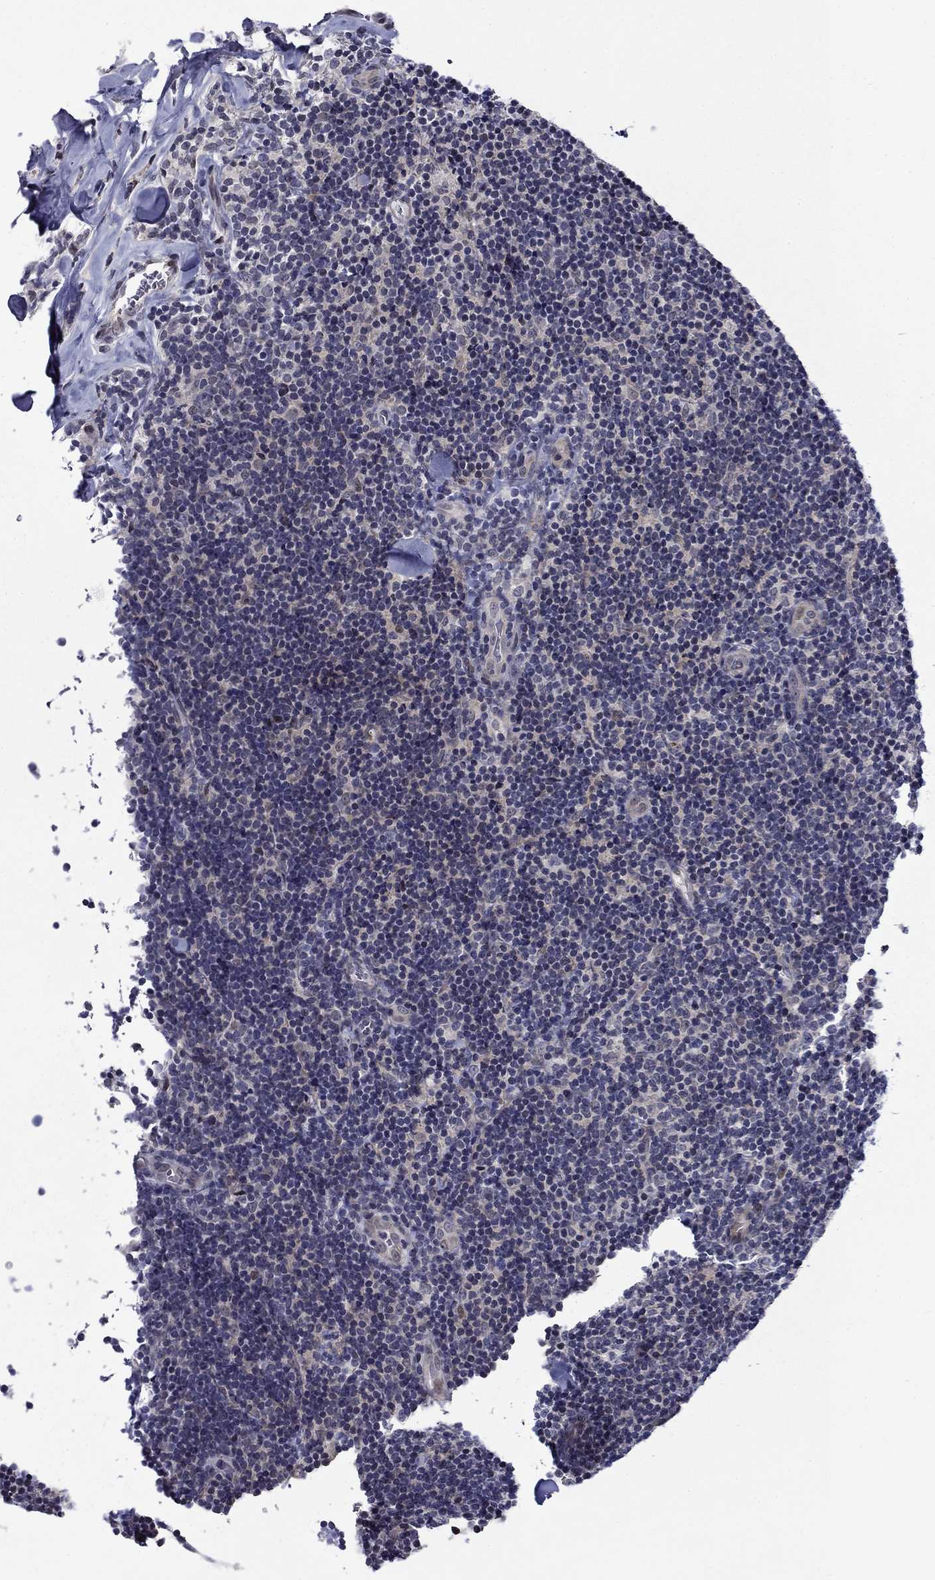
{"staining": {"intensity": "negative", "quantity": "none", "location": "none"}, "tissue": "lymphoma", "cell_type": "Tumor cells", "image_type": "cancer", "snomed": [{"axis": "morphology", "description": "Malignant lymphoma, non-Hodgkin's type, Low grade"}, {"axis": "topography", "description": "Lymph node"}], "caption": "Tumor cells show no significant protein positivity in low-grade malignant lymphoma, non-Hodgkin's type.", "gene": "B3GAT1", "patient": {"sex": "female", "age": 56}}